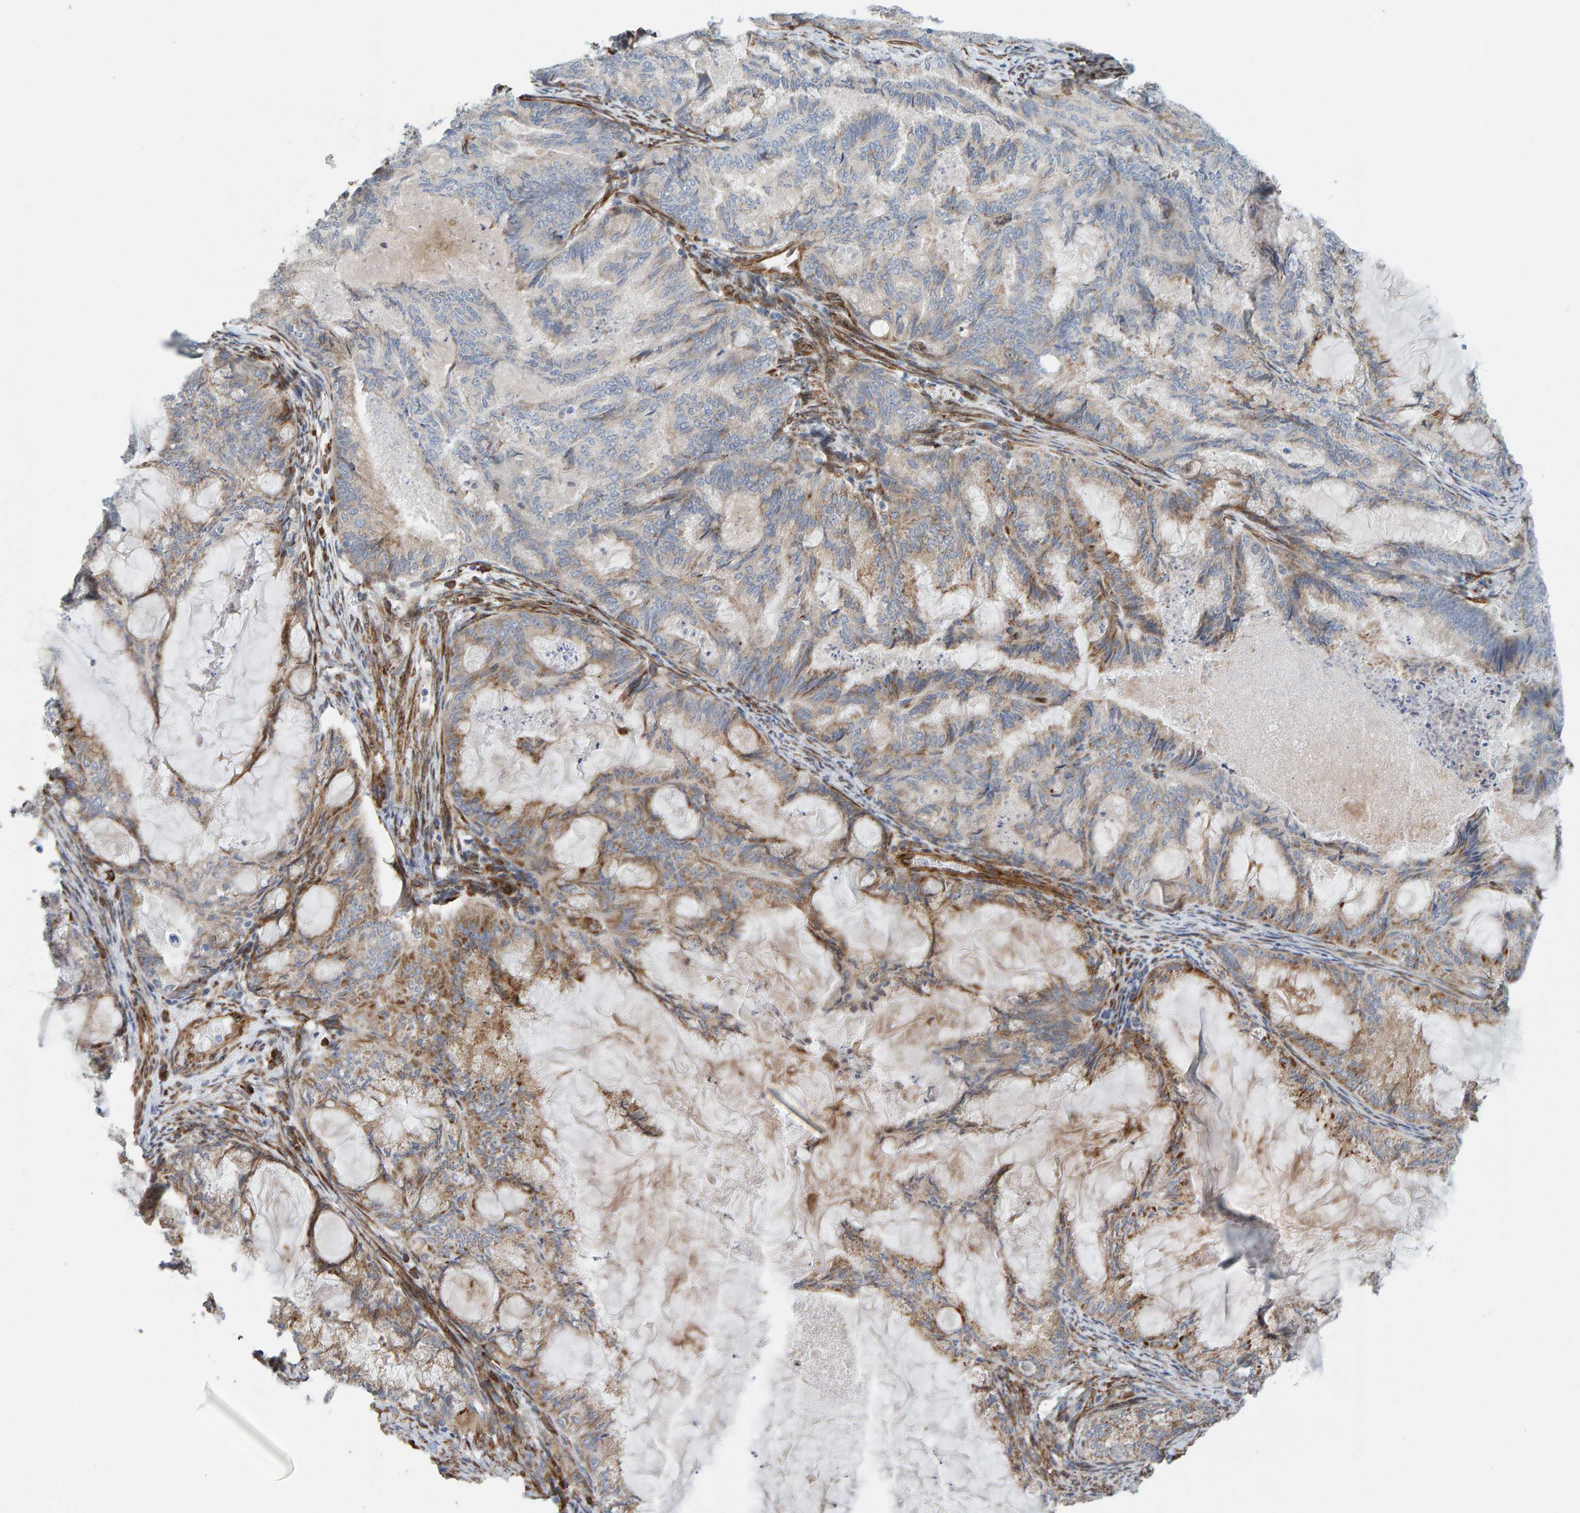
{"staining": {"intensity": "moderate", "quantity": "25%-75%", "location": "cytoplasmic/membranous"}, "tissue": "endometrial cancer", "cell_type": "Tumor cells", "image_type": "cancer", "snomed": [{"axis": "morphology", "description": "Adenocarcinoma, NOS"}, {"axis": "topography", "description": "Endometrium"}], "caption": "Immunohistochemical staining of human endometrial cancer (adenocarcinoma) displays medium levels of moderate cytoplasmic/membranous expression in approximately 25%-75% of tumor cells.", "gene": "MMP16", "patient": {"sex": "female", "age": 86}}